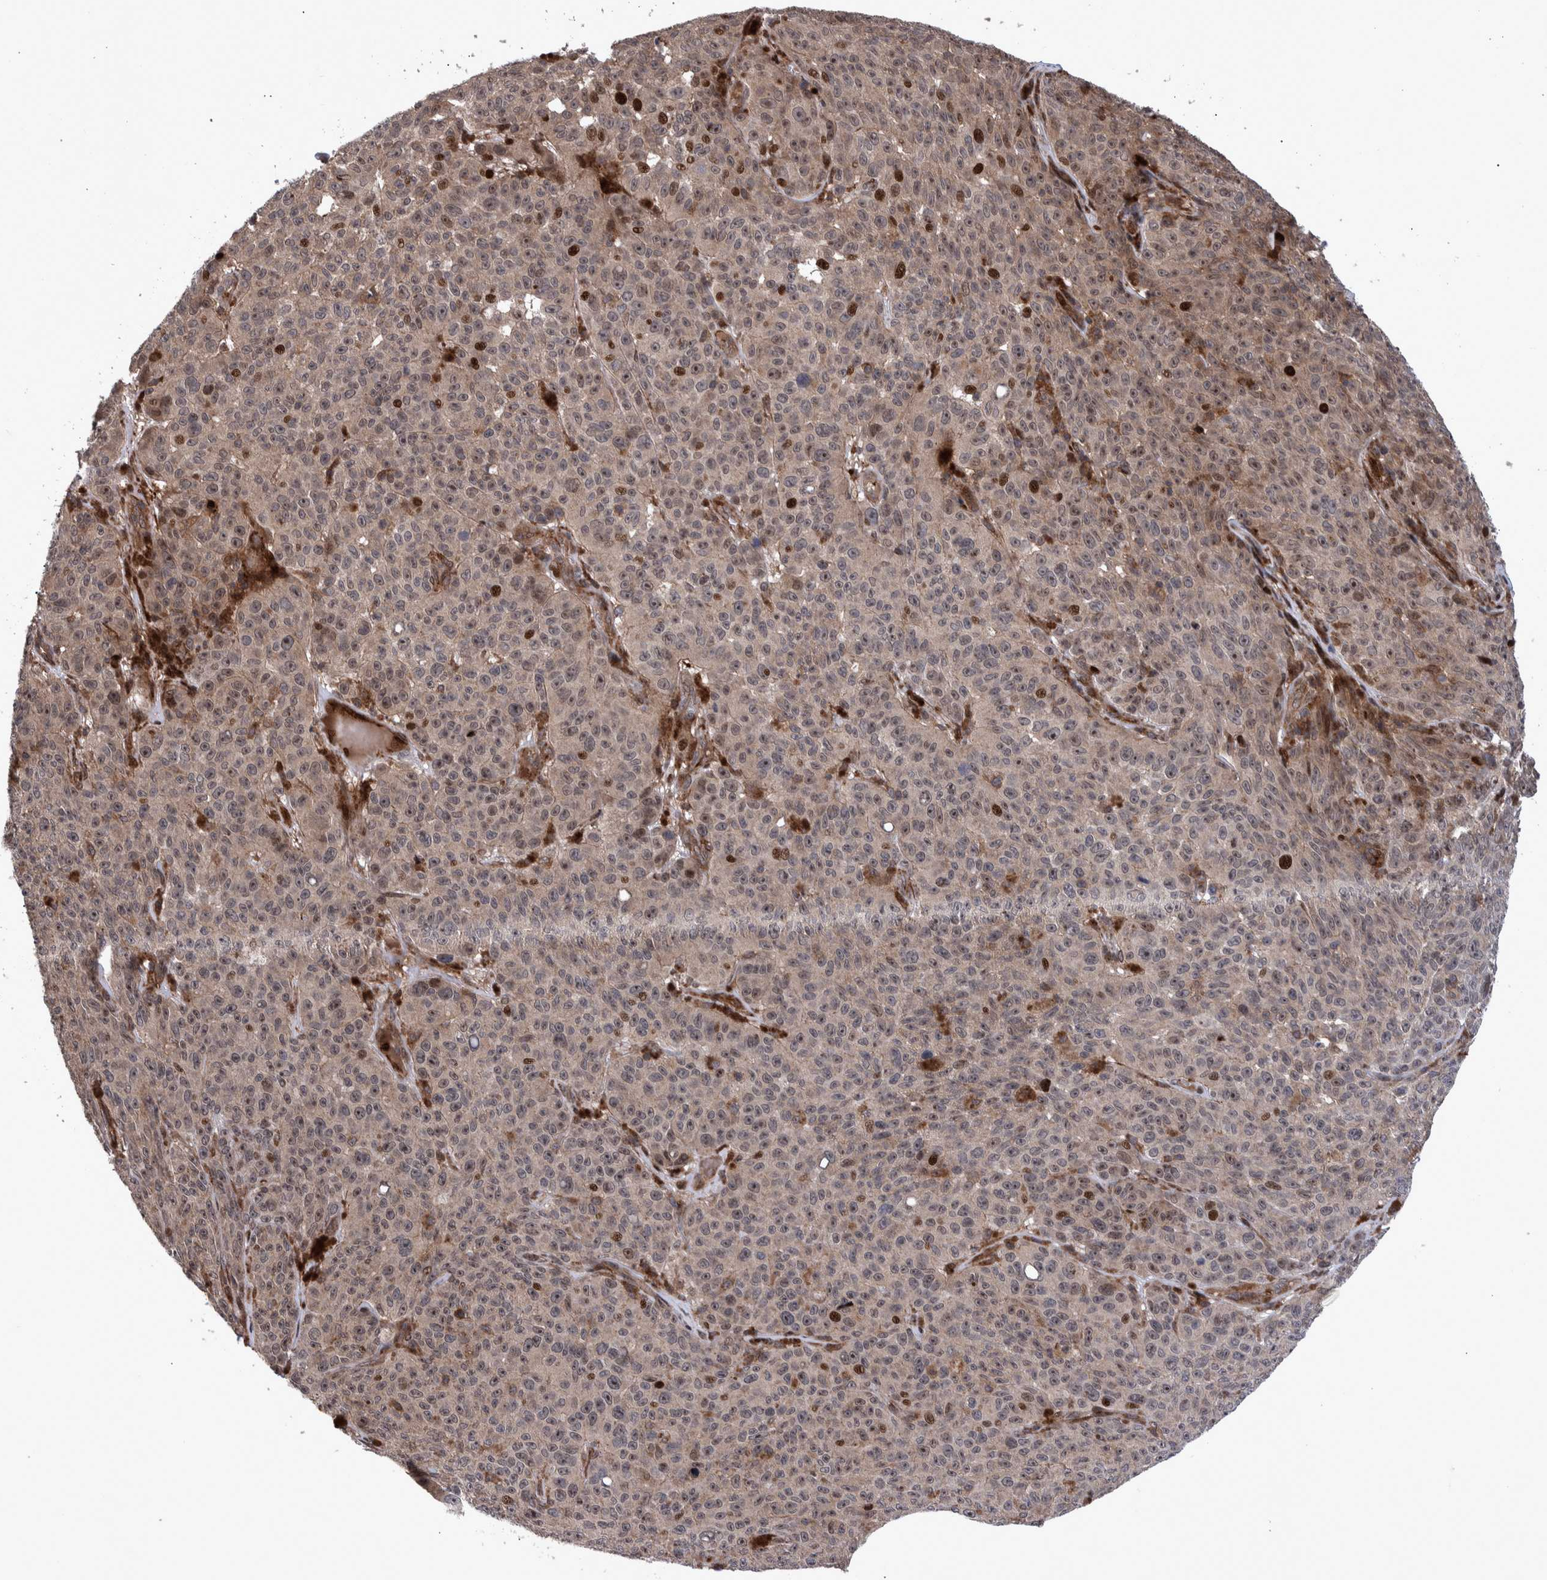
{"staining": {"intensity": "moderate", "quantity": "<25%", "location": "cytoplasmic/membranous,nuclear"}, "tissue": "melanoma", "cell_type": "Tumor cells", "image_type": "cancer", "snomed": [{"axis": "morphology", "description": "Malignant melanoma, NOS"}, {"axis": "topography", "description": "Skin"}], "caption": "Tumor cells show low levels of moderate cytoplasmic/membranous and nuclear positivity in approximately <25% of cells in human melanoma. (DAB = brown stain, brightfield microscopy at high magnification).", "gene": "SHISA6", "patient": {"sex": "female", "age": 82}}